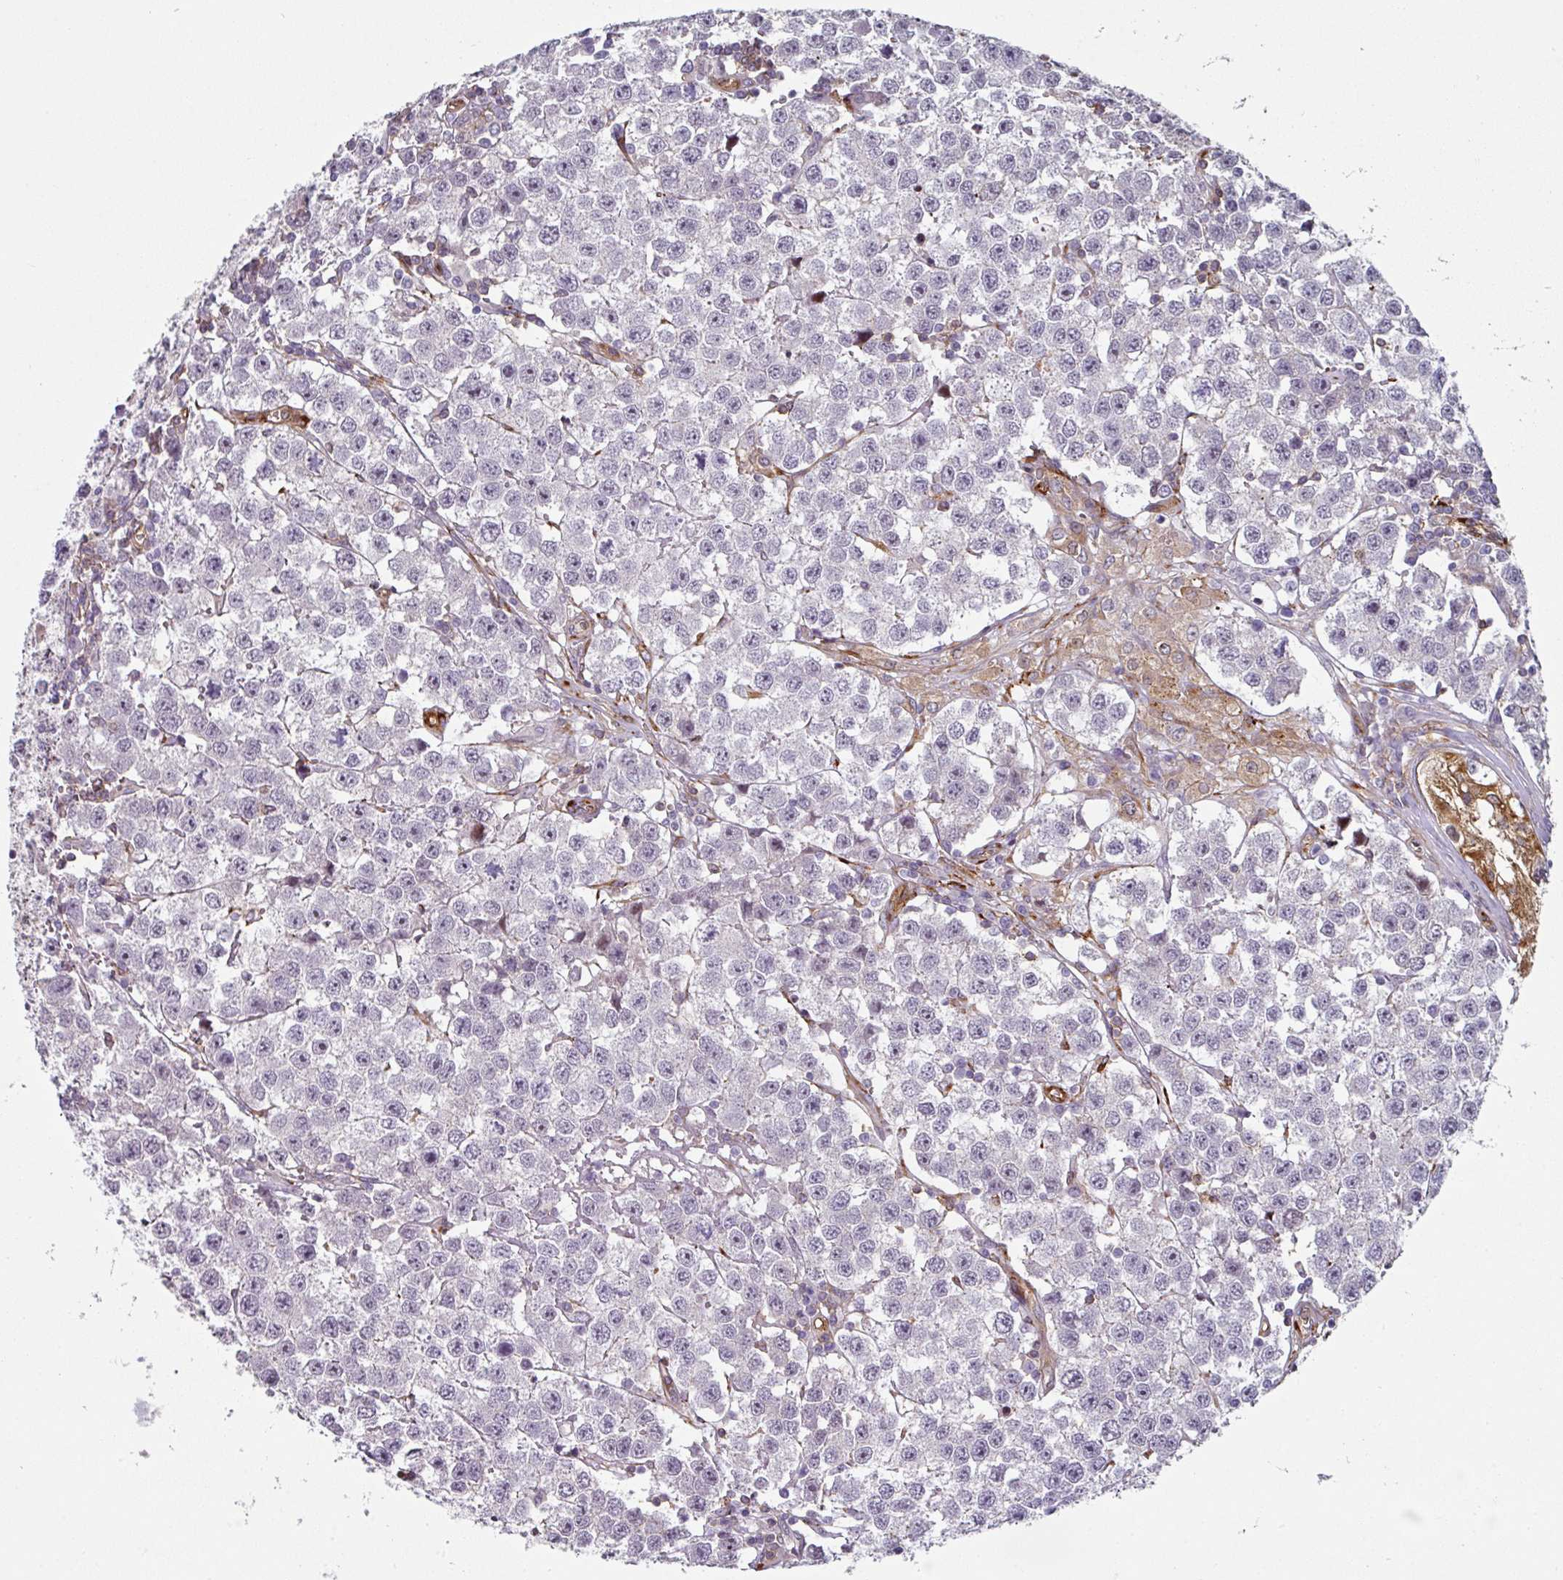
{"staining": {"intensity": "negative", "quantity": "none", "location": "none"}, "tissue": "testis cancer", "cell_type": "Tumor cells", "image_type": "cancer", "snomed": [{"axis": "morphology", "description": "Seminoma, NOS"}, {"axis": "topography", "description": "Testis"}], "caption": "This is a histopathology image of immunohistochemistry (IHC) staining of testis seminoma, which shows no staining in tumor cells. The staining is performed using DAB (3,3'-diaminobenzidine) brown chromogen with nuclei counter-stained in using hematoxylin.", "gene": "BEND5", "patient": {"sex": "male", "age": 34}}